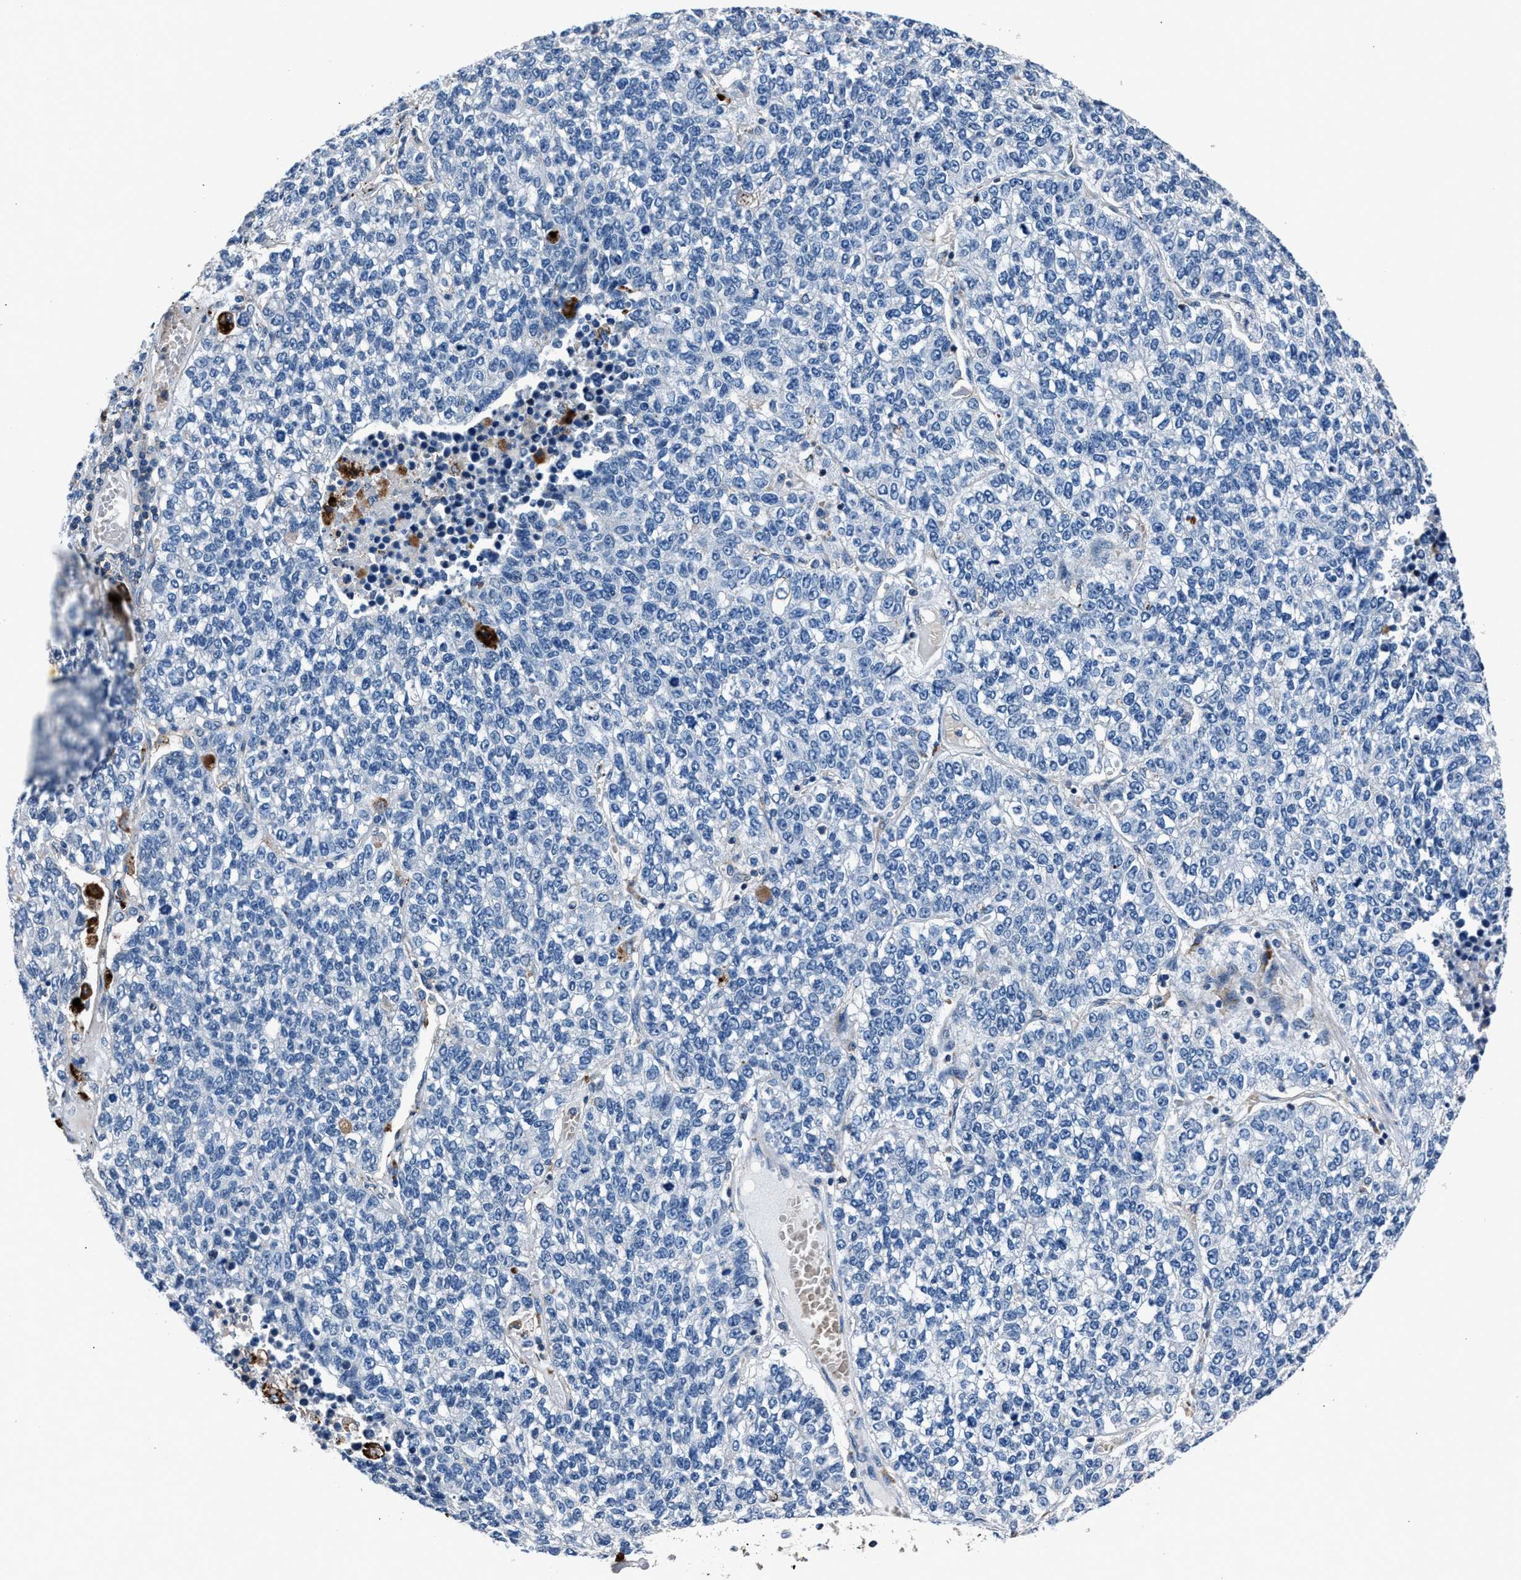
{"staining": {"intensity": "negative", "quantity": "none", "location": "none"}, "tissue": "lung cancer", "cell_type": "Tumor cells", "image_type": "cancer", "snomed": [{"axis": "morphology", "description": "Adenocarcinoma, NOS"}, {"axis": "topography", "description": "Lung"}], "caption": "The image shows no staining of tumor cells in lung adenocarcinoma. (Stains: DAB (3,3'-diaminobenzidine) immunohistochemistry with hematoxylin counter stain, Microscopy: brightfield microscopy at high magnification).", "gene": "MFSD11", "patient": {"sex": "male", "age": 49}}